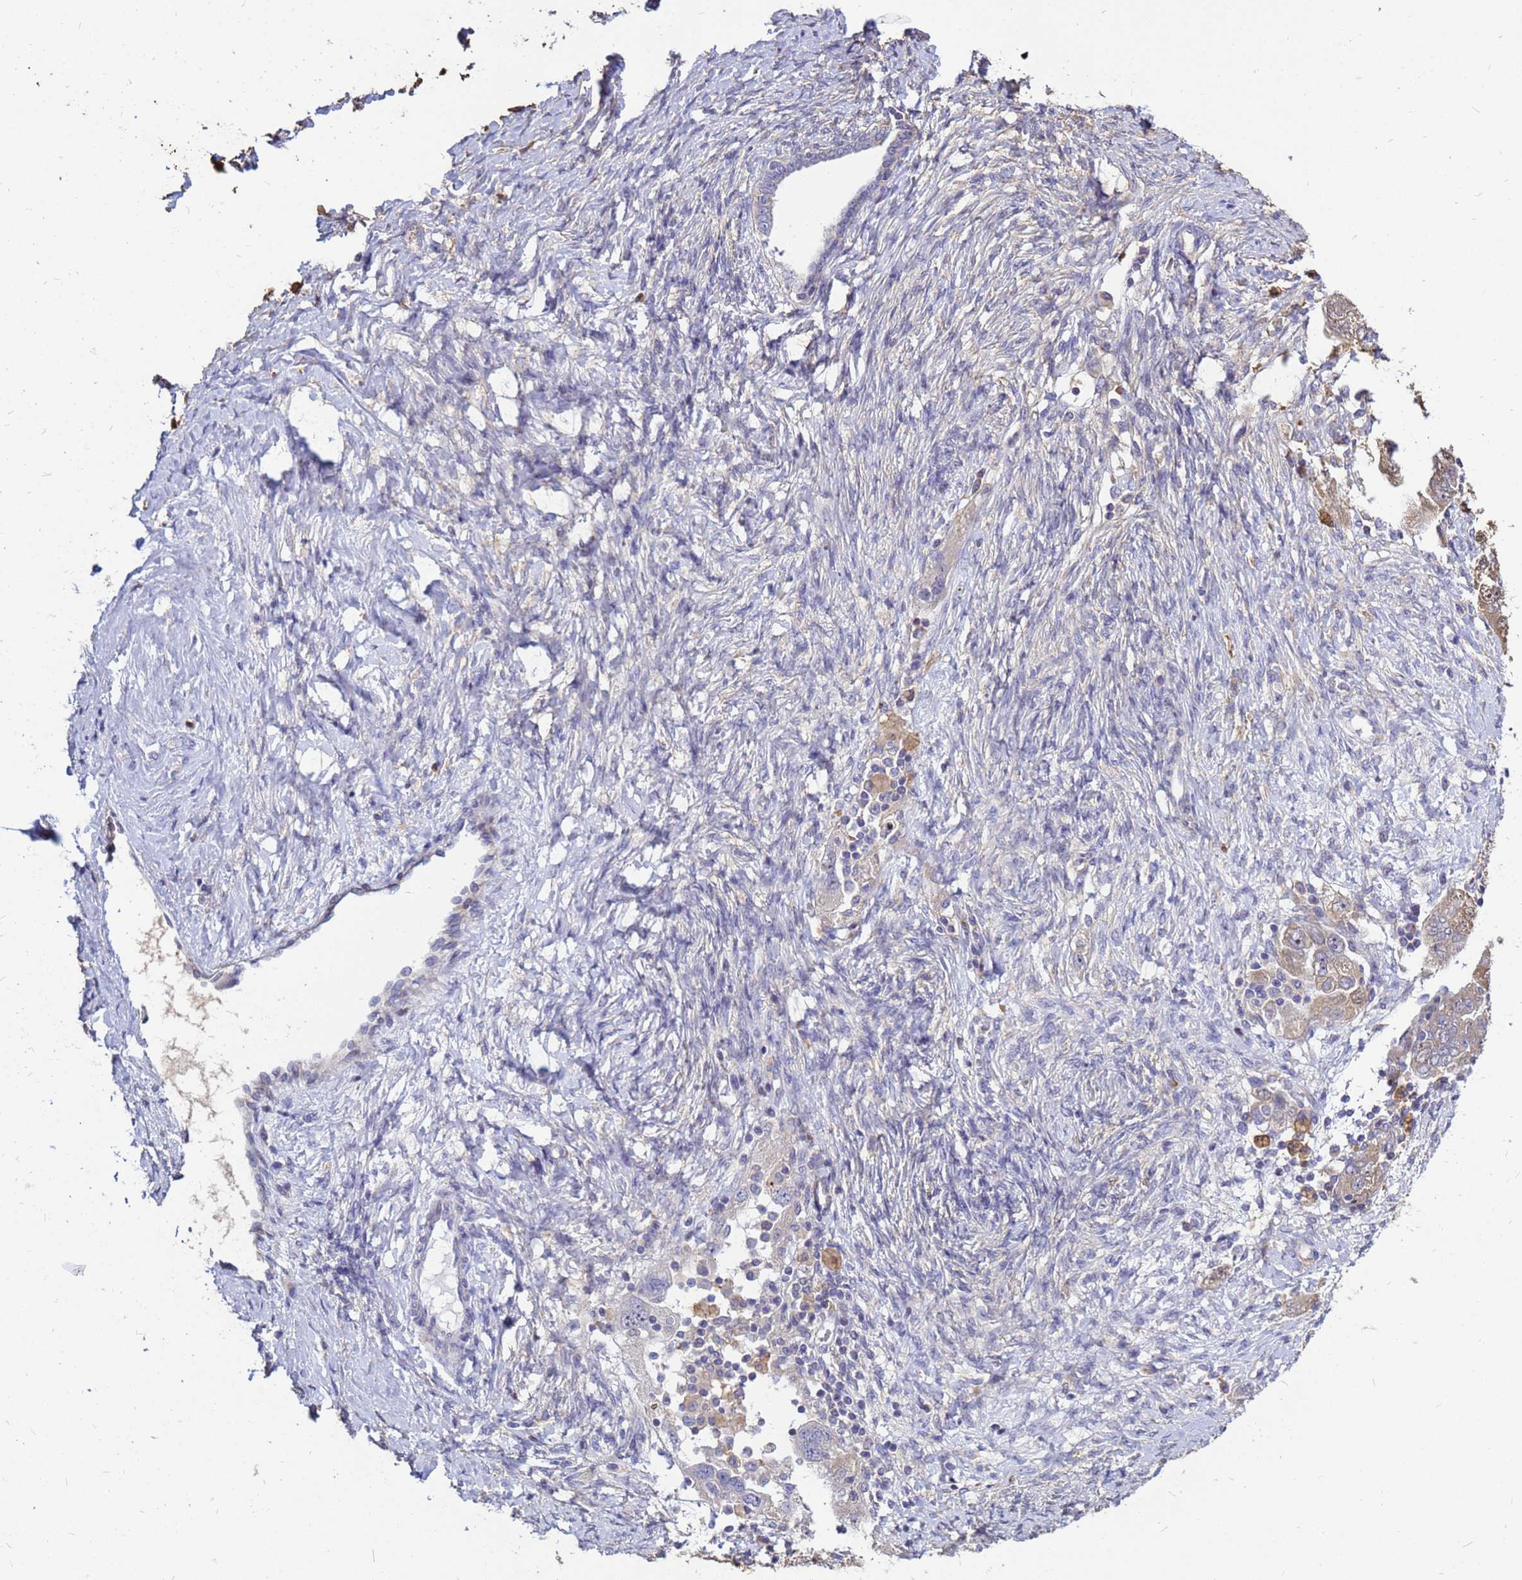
{"staining": {"intensity": "weak", "quantity": "25%-75%", "location": "cytoplasmic/membranous"}, "tissue": "ovarian cancer", "cell_type": "Tumor cells", "image_type": "cancer", "snomed": [{"axis": "morphology", "description": "Carcinoma, NOS"}, {"axis": "morphology", "description": "Cystadenocarcinoma, serous, NOS"}, {"axis": "topography", "description": "Ovary"}], "caption": "Weak cytoplasmic/membranous staining for a protein is present in approximately 25%-75% of tumor cells of ovarian cancer using IHC.", "gene": "MOB2", "patient": {"sex": "female", "age": 69}}